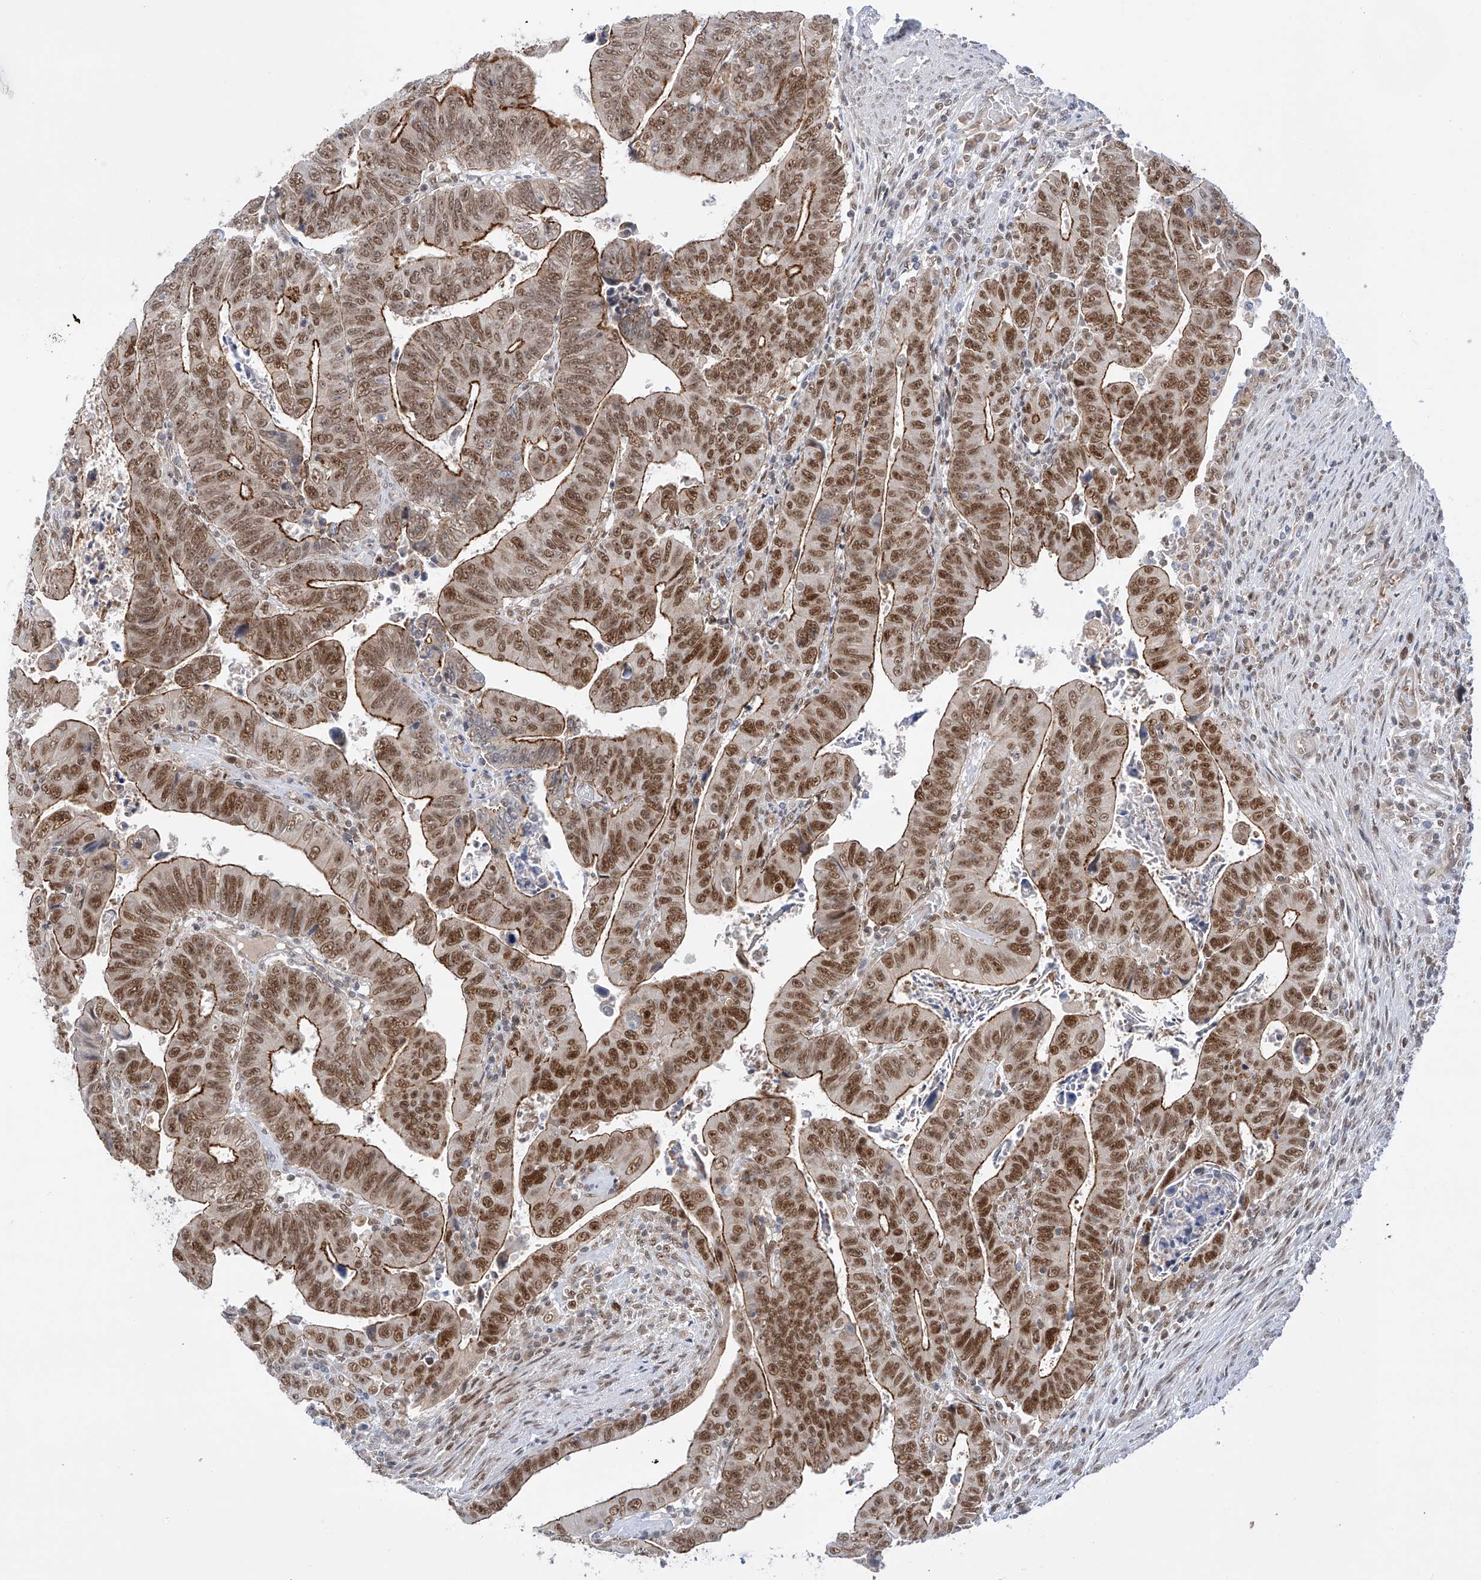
{"staining": {"intensity": "moderate", "quantity": ">75%", "location": "cytoplasmic/membranous,nuclear"}, "tissue": "colorectal cancer", "cell_type": "Tumor cells", "image_type": "cancer", "snomed": [{"axis": "morphology", "description": "Normal tissue, NOS"}, {"axis": "morphology", "description": "Adenocarcinoma, NOS"}, {"axis": "topography", "description": "Rectum"}], "caption": "Human colorectal cancer stained with a brown dye reveals moderate cytoplasmic/membranous and nuclear positive expression in approximately >75% of tumor cells.", "gene": "POGK", "patient": {"sex": "female", "age": 65}}